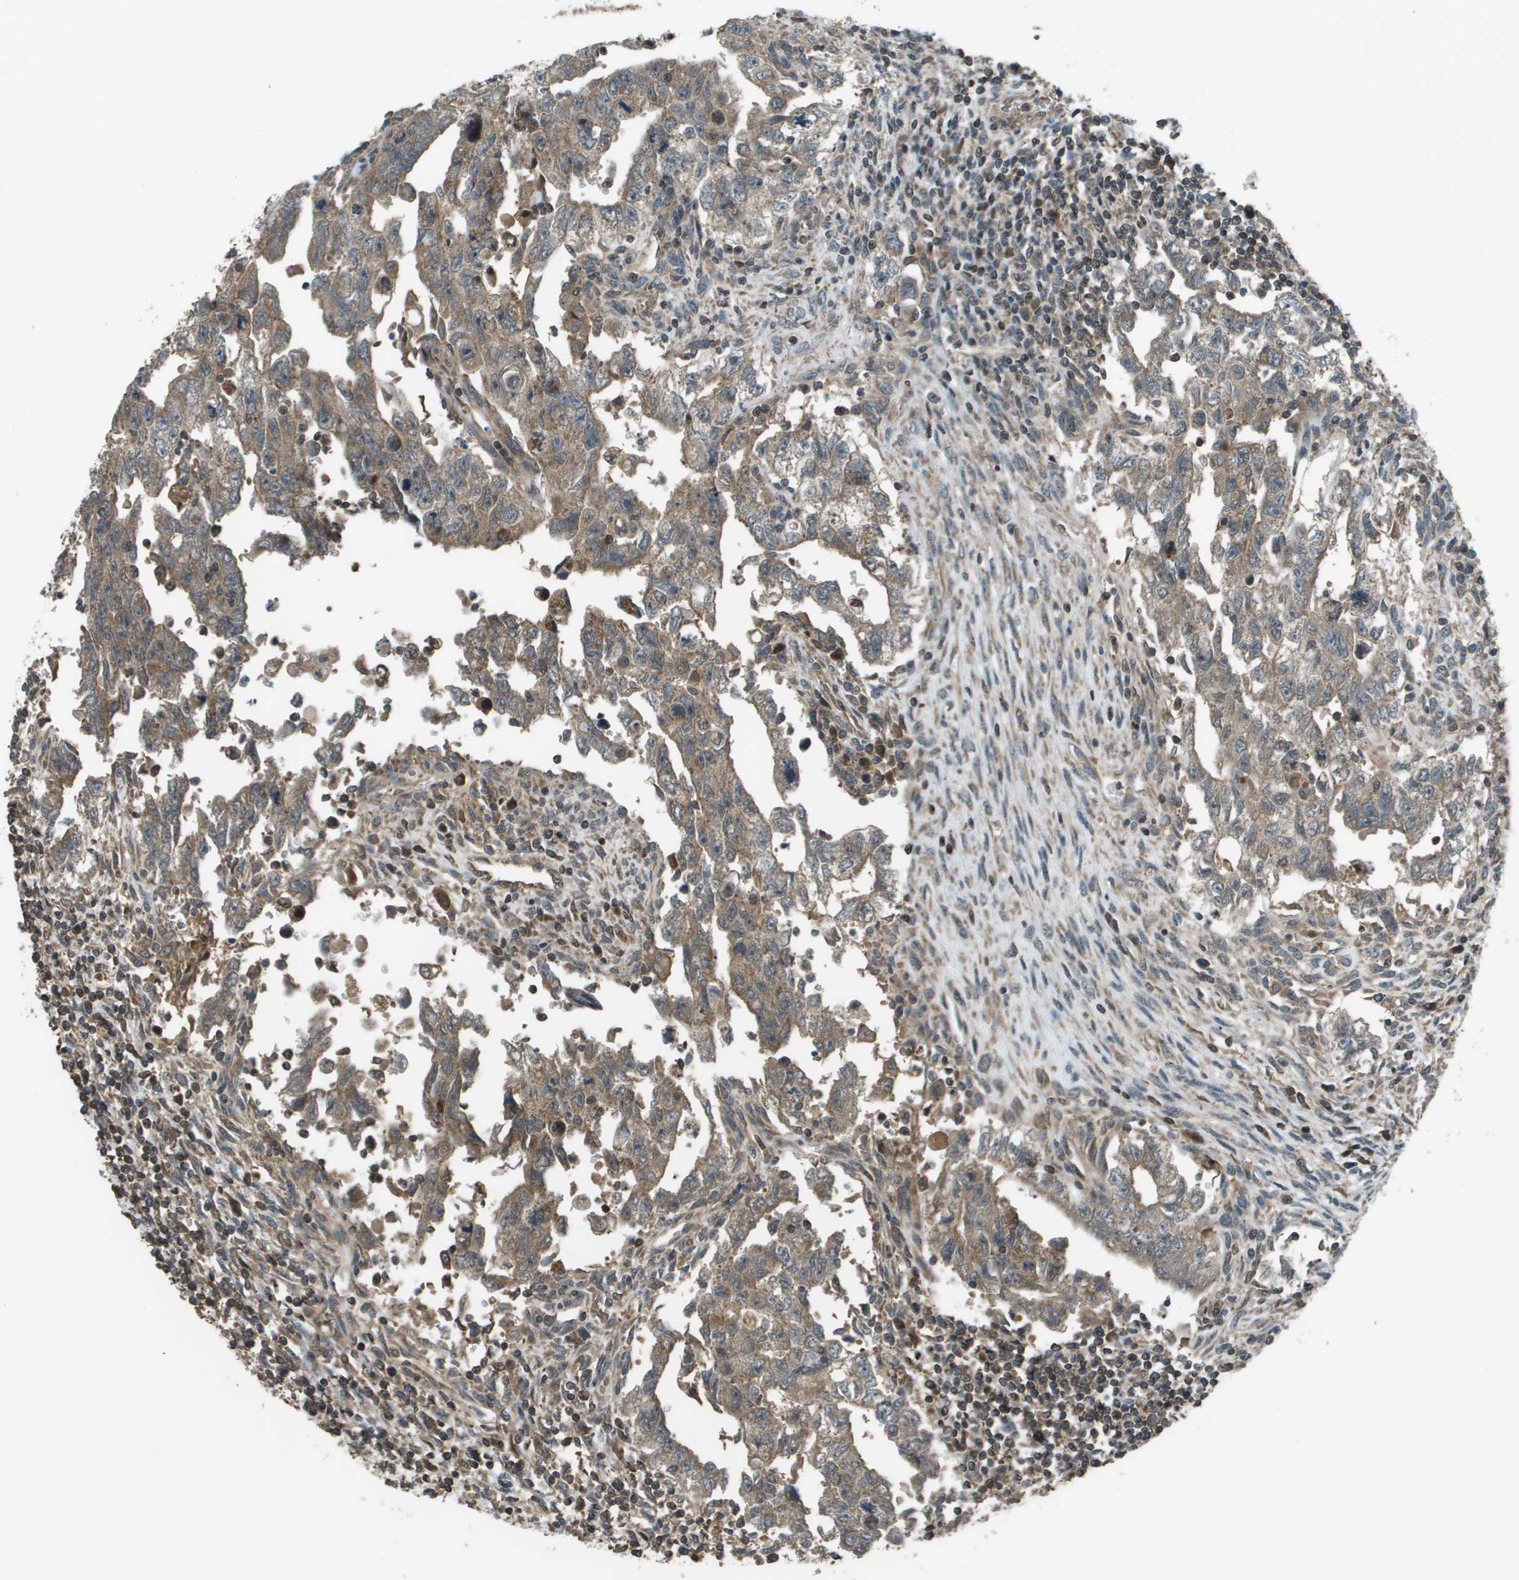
{"staining": {"intensity": "moderate", "quantity": ">75%", "location": "cytoplasmic/membranous"}, "tissue": "testis cancer", "cell_type": "Tumor cells", "image_type": "cancer", "snomed": [{"axis": "morphology", "description": "Carcinoma, Embryonal, NOS"}, {"axis": "topography", "description": "Testis"}], "caption": "This image shows testis embryonal carcinoma stained with immunohistochemistry (IHC) to label a protein in brown. The cytoplasmic/membranous of tumor cells show moderate positivity for the protein. Nuclei are counter-stained blue.", "gene": "PLPBP", "patient": {"sex": "male", "age": 28}}